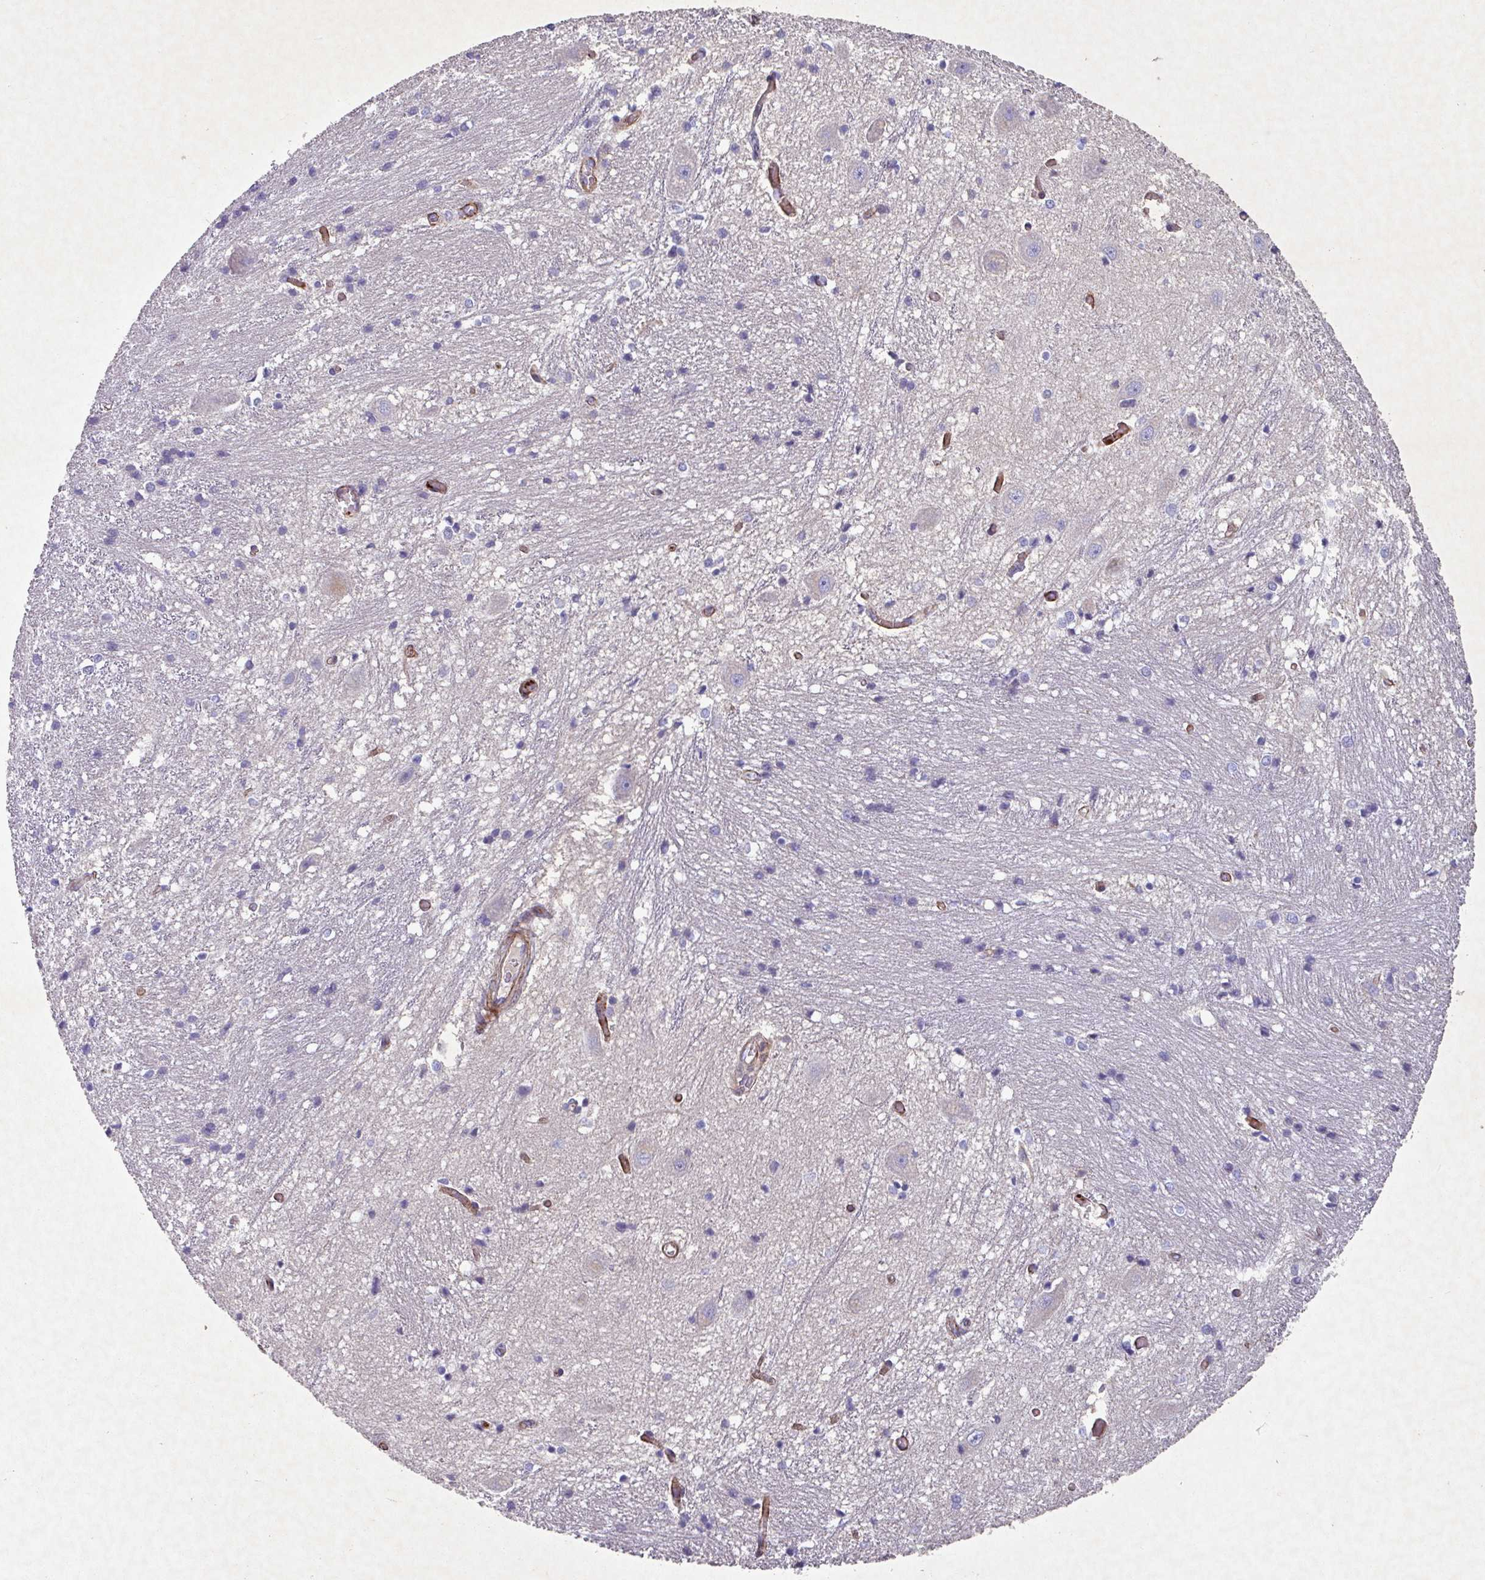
{"staining": {"intensity": "weak", "quantity": "<25%", "location": "cytoplasmic/membranous"}, "tissue": "caudate", "cell_type": "Glial cells", "image_type": "normal", "snomed": [{"axis": "morphology", "description": "Normal tissue, NOS"}, {"axis": "topography", "description": "Lateral ventricle wall"}], "caption": "Immunohistochemistry micrograph of normal caudate: caudate stained with DAB (3,3'-diaminobenzidine) displays no significant protein staining in glial cells.", "gene": "ATP2C2", "patient": {"sex": "male", "age": 37}}